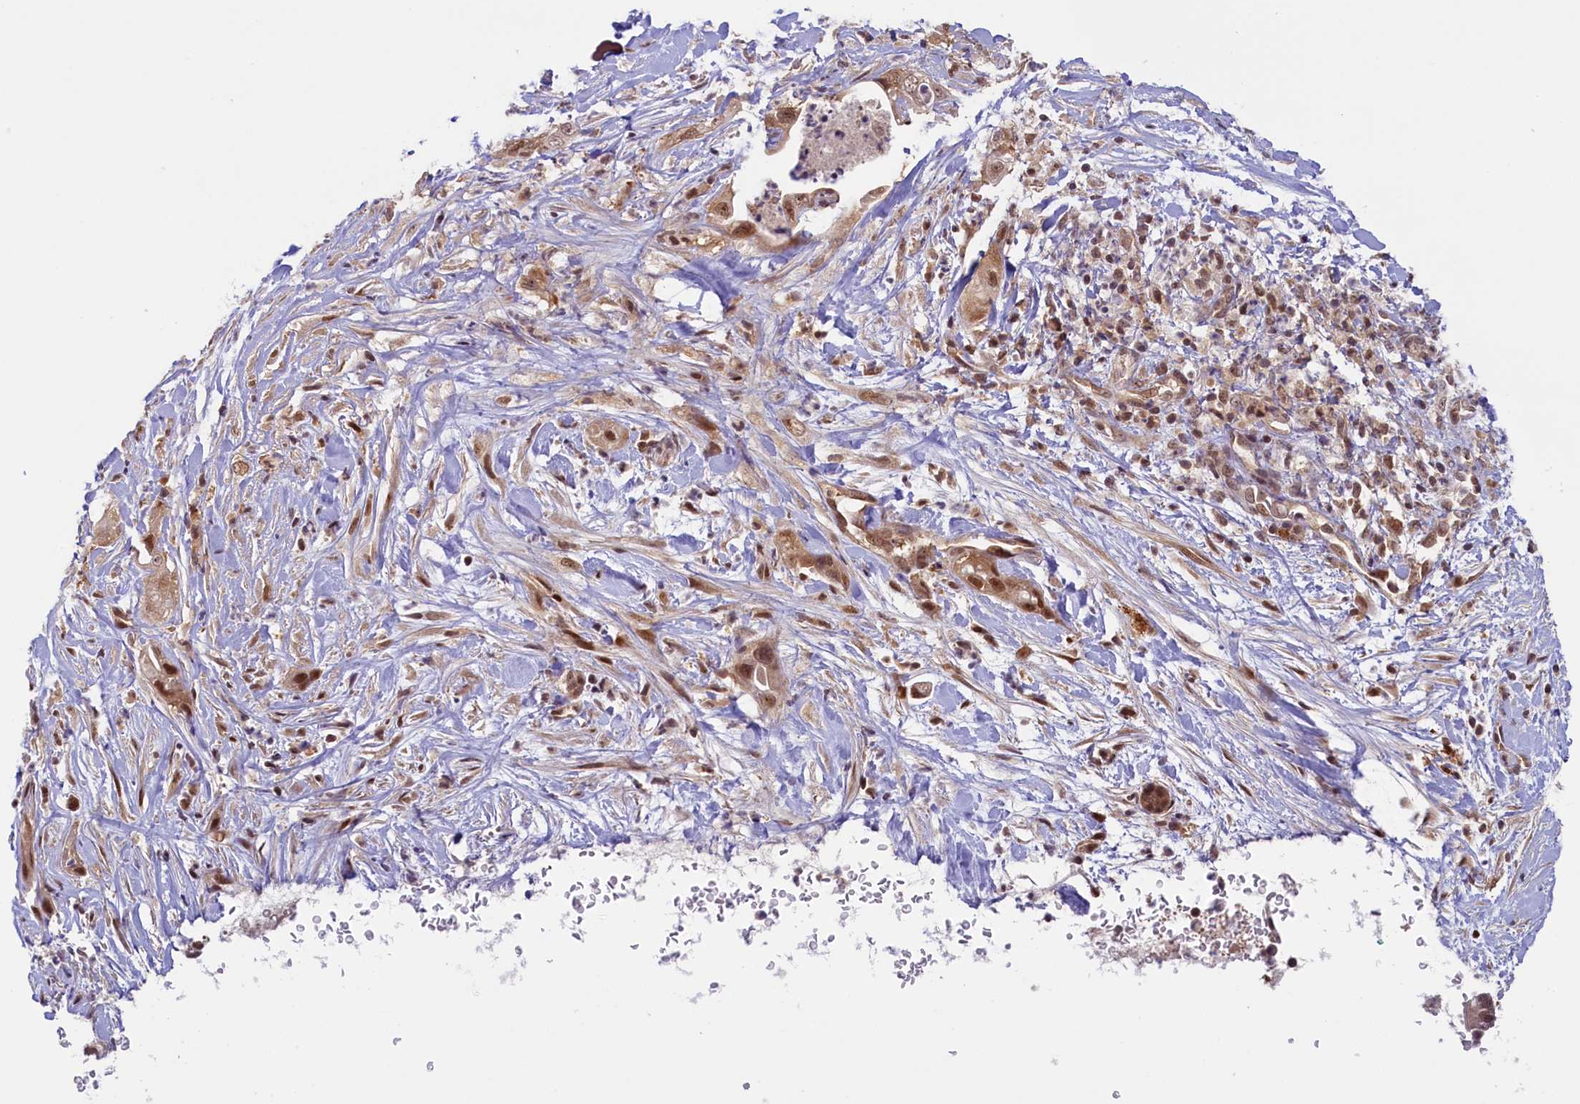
{"staining": {"intensity": "moderate", "quantity": ">75%", "location": "cytoplasmic/membranous,nuclear"}, "tissue": "pancreatic cancer", "cell_type": "Tumor cells", "image_type": "cancer", "snomed": [{"axis": "morphology", "description": "Adenocarcinoma, NOS"}, {"axis": "topography", "description": "Pancreas"}], "caption": "Immunohistochemistry (IHC) photomicrograph of human adenocarcinoma (pancreatic) stained for a protein (brown), which reveals medium levels of moderate cytoplasmic/membranous and nuclear positivity in approximately >75% of tumor cells.", "gene": "SLC7A6OS", "patient": {"sex": "female", "age": 78}}